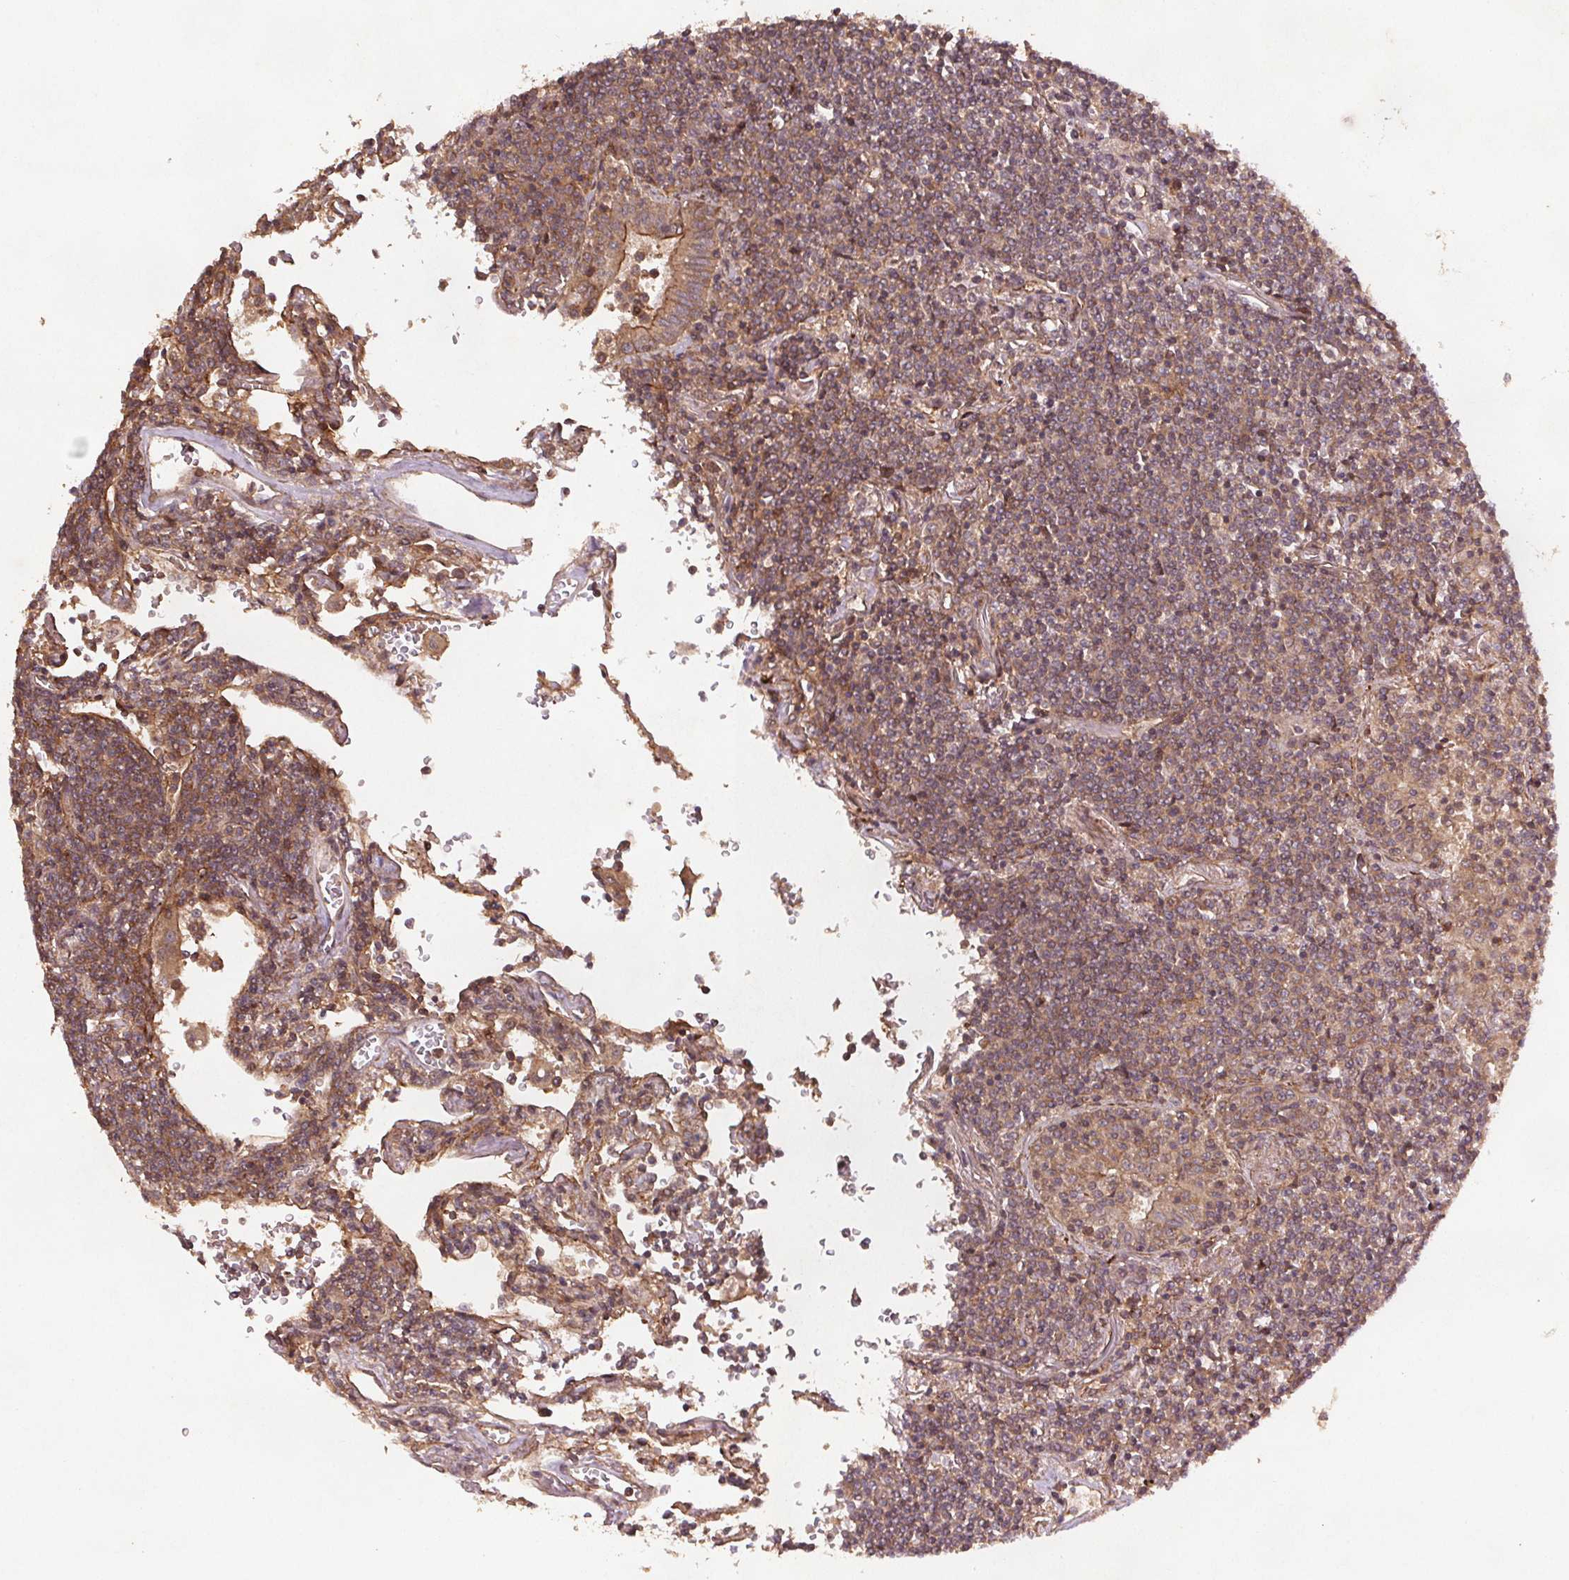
{"staining": {"intensity": "weak", "quantity": ">75%", "location": "cytoplasmic/membranous"}, "tissue": "lymphoma", "cell_type": "Tumor cells", "image_type": "cancer", "snomed": [{"axis": "morphology", "description": "Malignant lymphoma, non-Hodgkin's type, Low grade"}, {"axis": "topography", "description": "Lung"}], "caption": "High-magnification brightfield microscopy of malignant lymphoma, non-Hodgkin's type (low-grade) stained with DAB (brown) and counterstained with hematoxylin (blue). tumor cells exhibit weak cytoplasmic/membranous staining is appreciated in approximately>75% of cells.", "gene": "SEC14L2", "patient": {"sex": "female", "age": 71}}